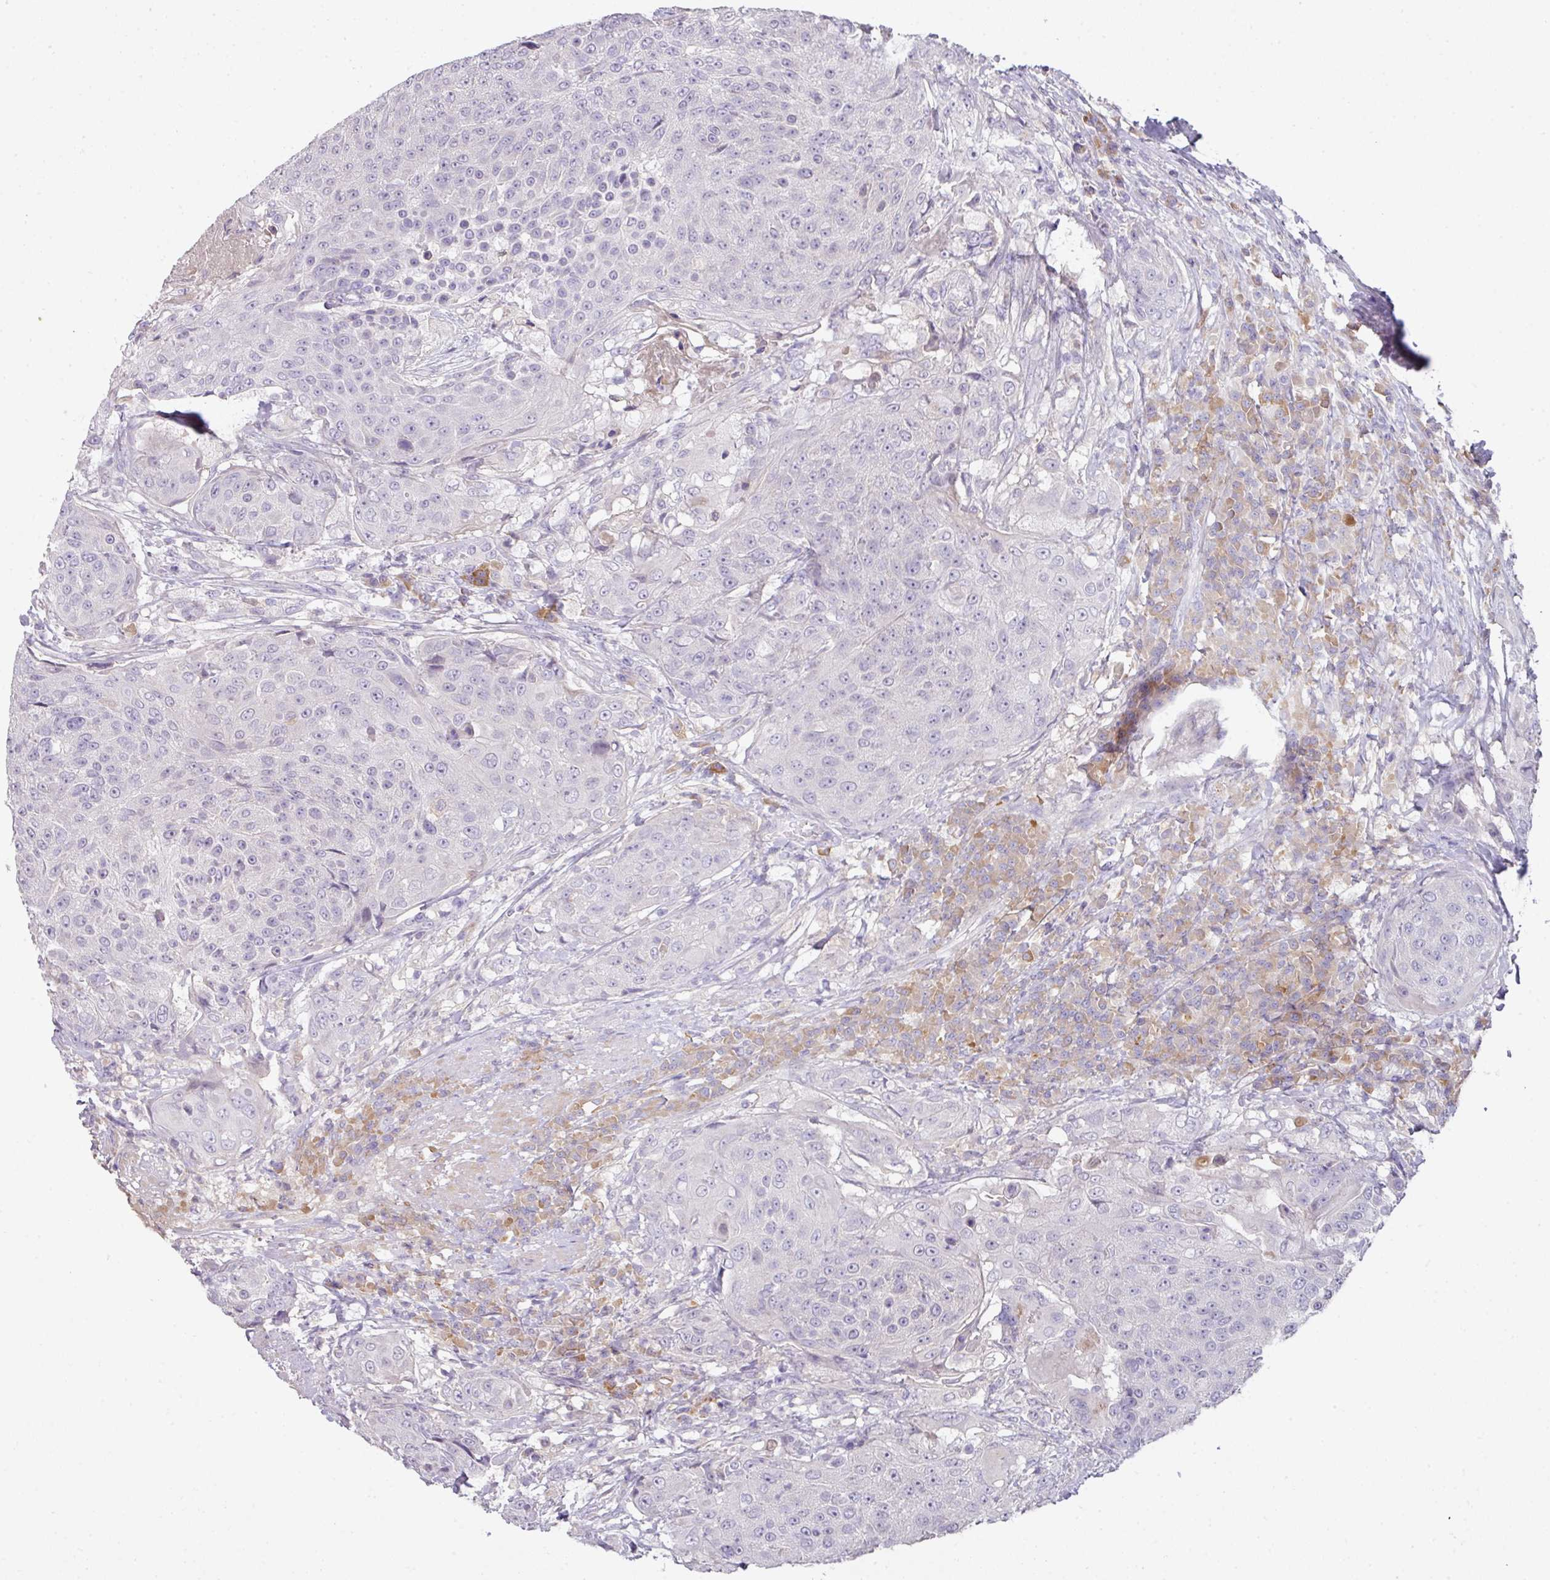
{"staining": {"intensity": "negative", "quantity": "none", "location": "none"}, "tissue": "urothelial cancer", "cell_type": "Tumor cells", "image_type": "cancer", "snomed": [{"axis": "morphology", "description": "Urothelial carcinoma, High grade"}, {"axis": "topography", "description": "Urinary bladder"}], "caption": "DAB (3,3'-diaminobenzidine) immunohistochemical staining of urothelial cancer reveals no significant expression in tumor cells.", "gene": "ZNF266", "patient": {"sex": "female", "age": 63}}